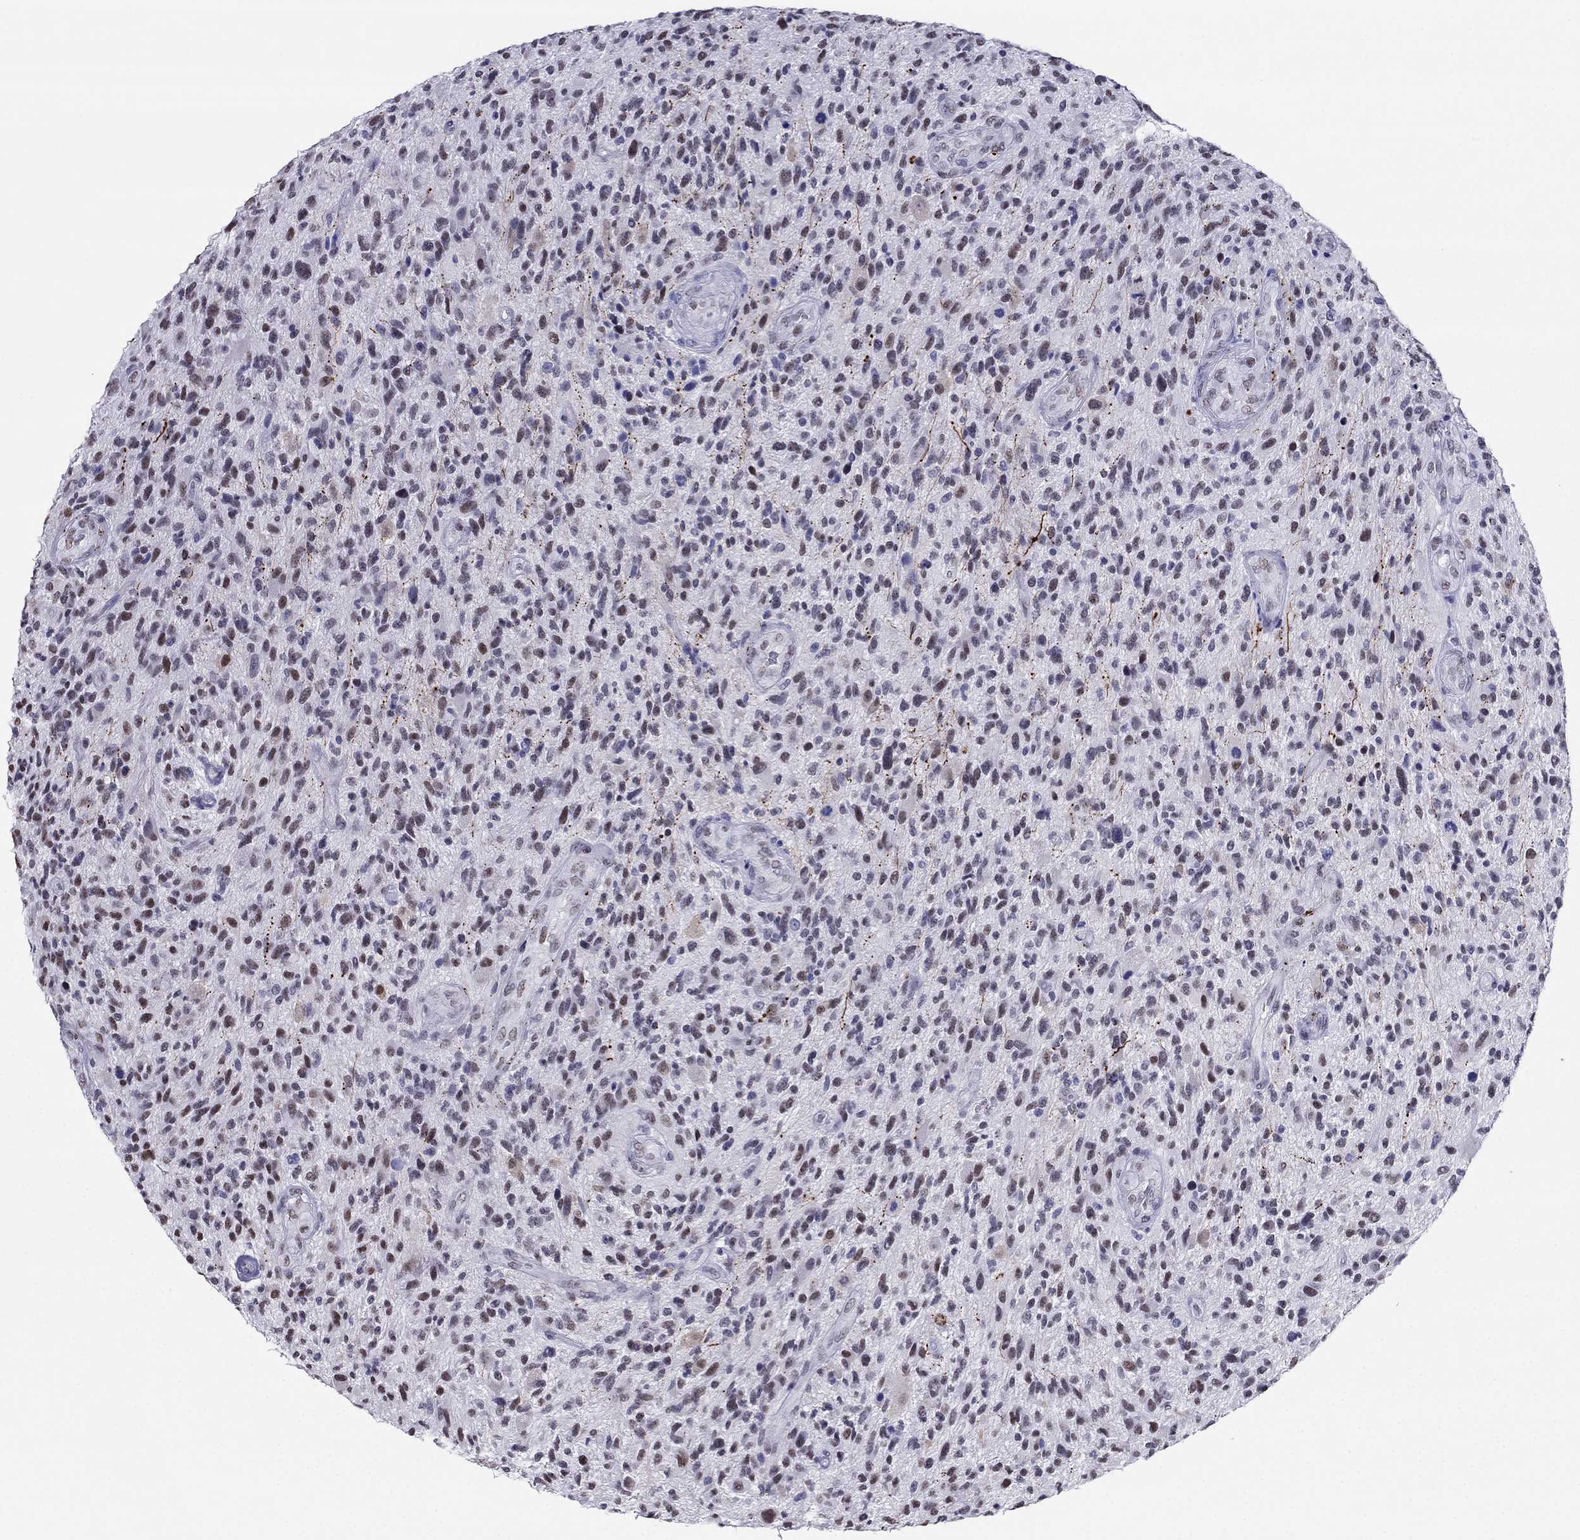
{"staining": {"intensity": "moderate", "quantity": "<25%", "location": "nuclear"}, "tissue": "glioma", "cell_type": "Tumor cells", "image_type": "cancer", "snomed": [{"axis": "morphology", "description": "Glioma, malignant, High grade"}, {"axis": "topography", "description": "Brain"}], "caption": "This micrograph exhibits immunohistochemistry staining of human glioma, with low moderate nuclear expression in about <25% of tumor cells.", "gene": "PPM1G", "patient": {"sex": "male", "age": 47}}